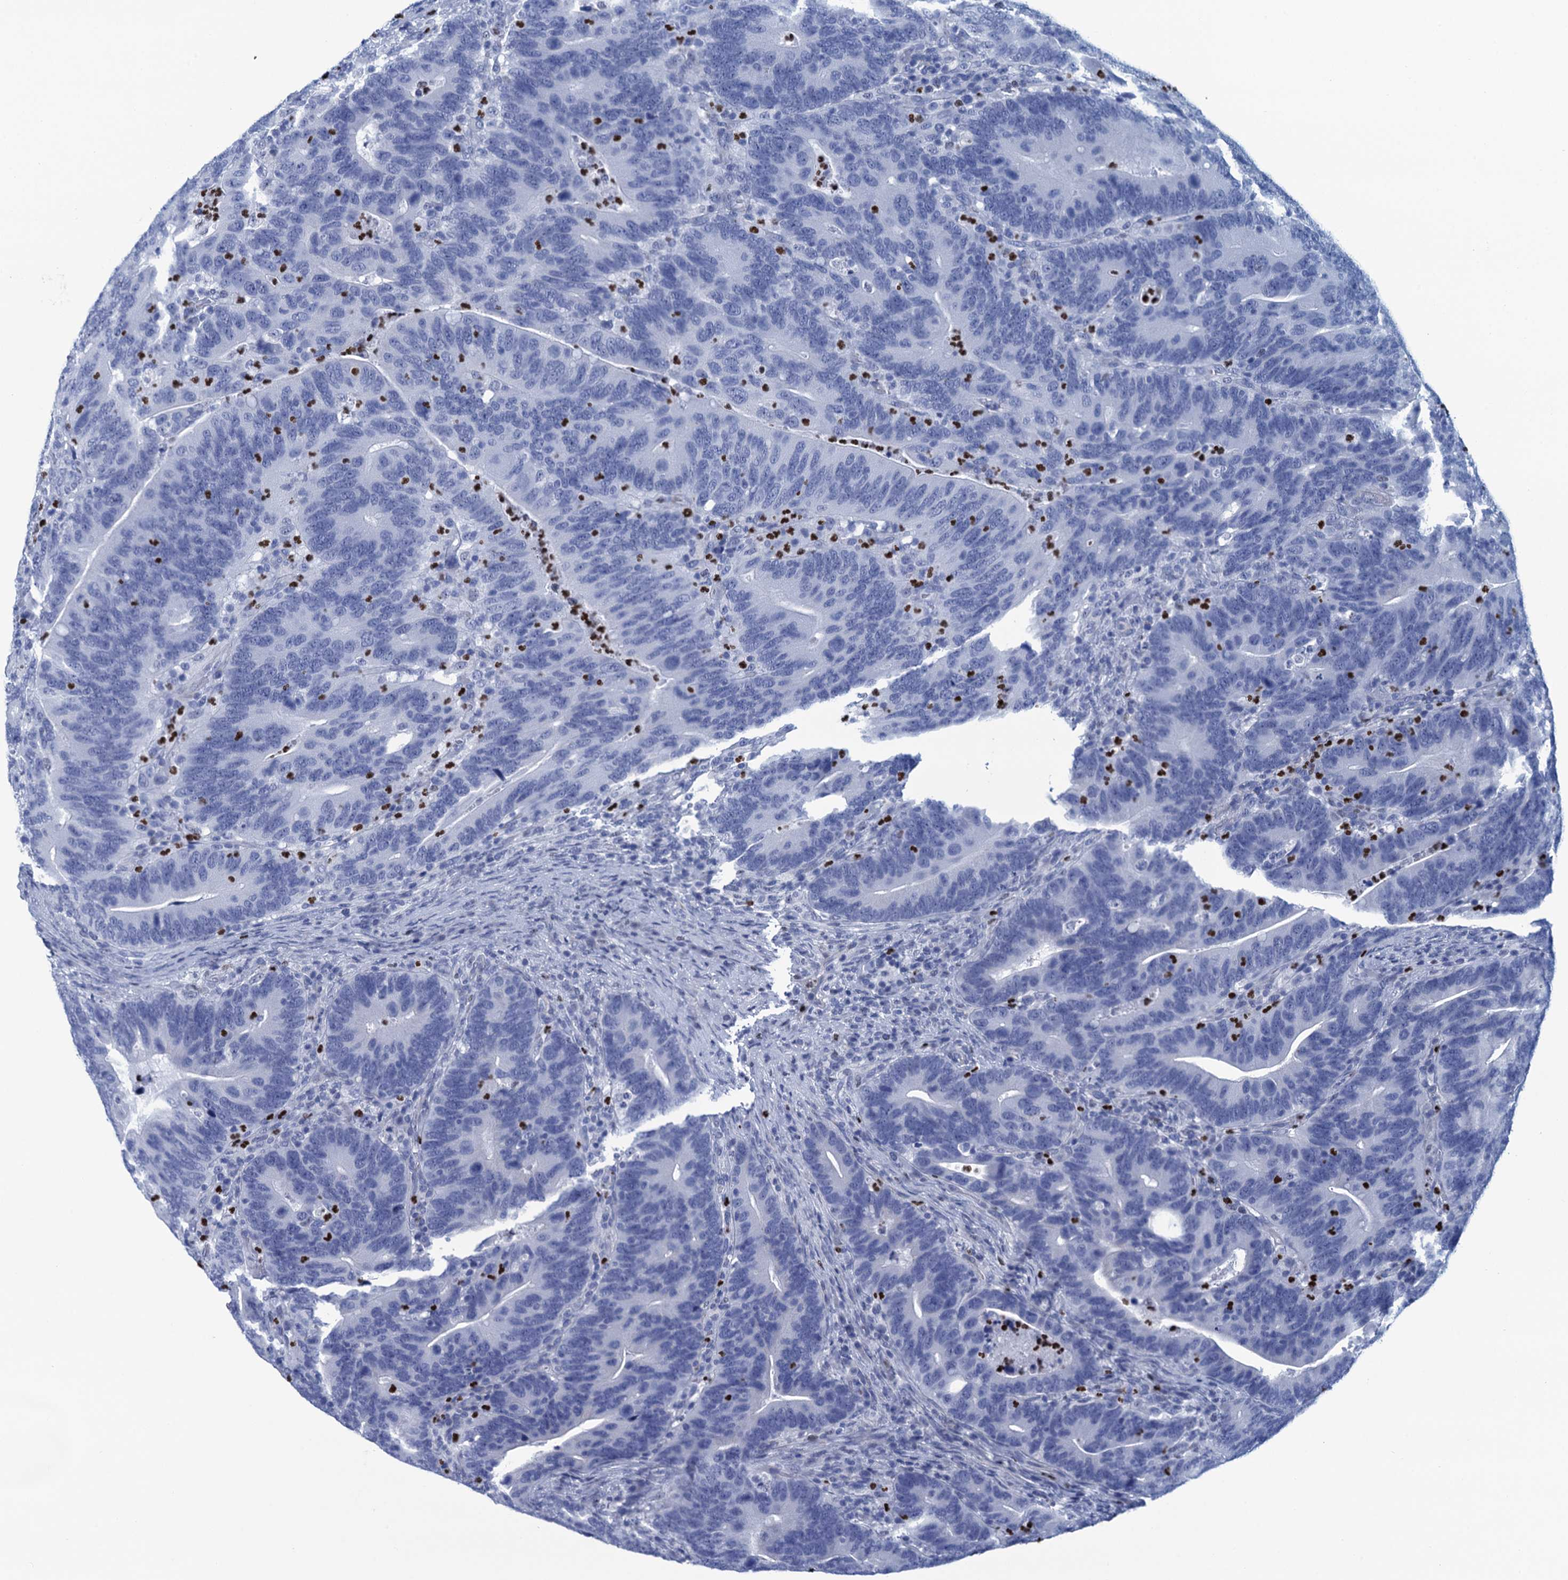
{"staining": {"intensity": "negative", "quantity": "none", "location": "none"}, "tissue": "colorectal cancer", "cell_type": "Tumor cells", "image_type": "cancer", "snomed": [{"axis": "morphology", "description": "Adenocarcinoma, NOS"}, {"axis": "topography", "description": "Colon"}], "caption": "Human colorectal cancer stained for a protein using immunohistochemistry shows no staining in tumor cells.", "gene": "RHCG", "patient": {"sex": "female", "age": 66}}